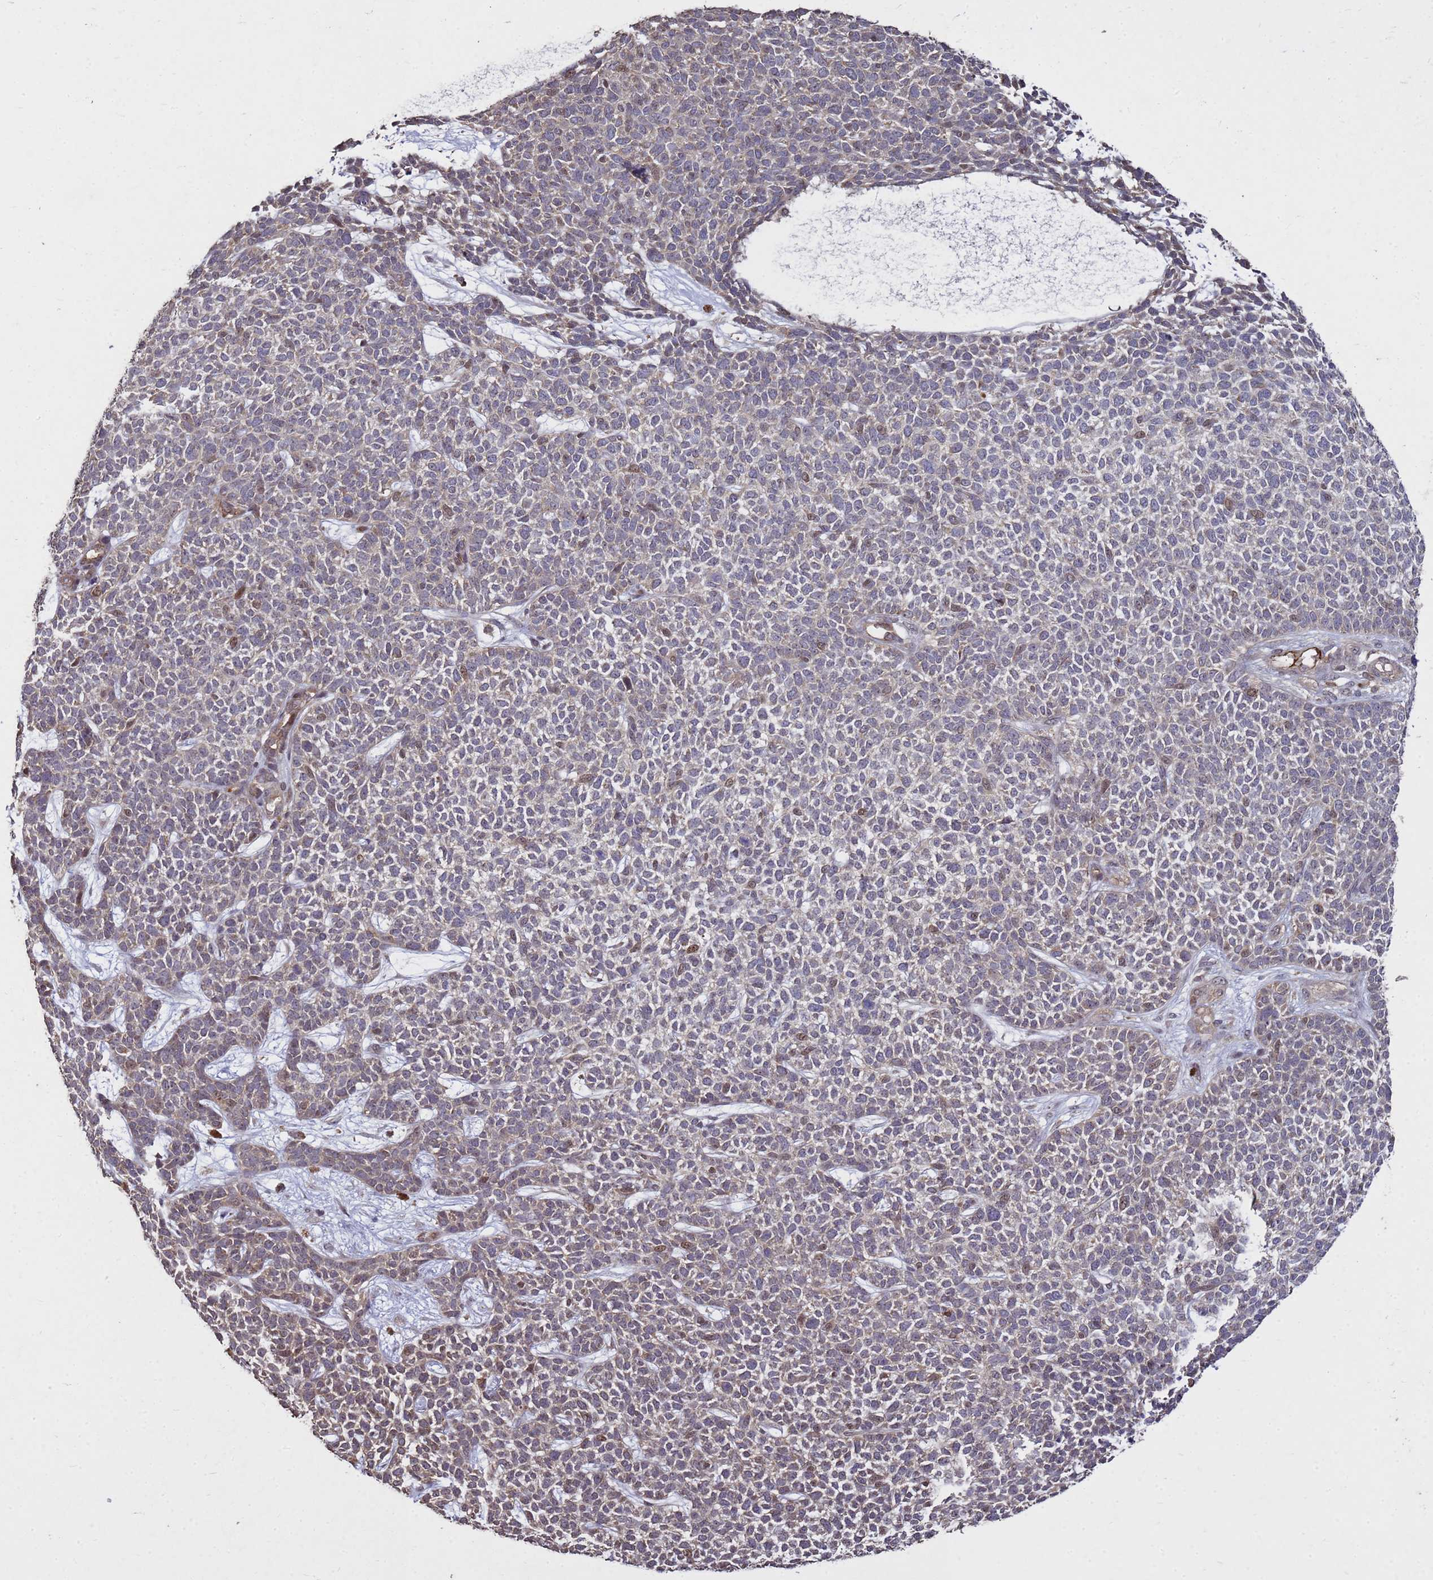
{"staining": {"intensity": "weak", "quantity": "<25%", "location": "cytoplasmic/membranous,nuclear"}, "tissue": "skin cancer", "cell_type": "Tumor cells", "image_type": "cancer", "snomed": [{"axis": "morphology", "description": "Basal cell carcinoma"}, {"axis": "topography", "description": "Skin"}], "caption": "An image of basal cell carcinoma (skin) stained for a protein exhibits no brown staining in tumor cells. Brightfield microscopy of immunohistochemistry stained with DAB (3,3'-diaminobenzidine) (brown) and hematoxylin (blue), captured at high magnification.", "gene": "CRBN", "patient": {"sex": "female", "age": 84}}